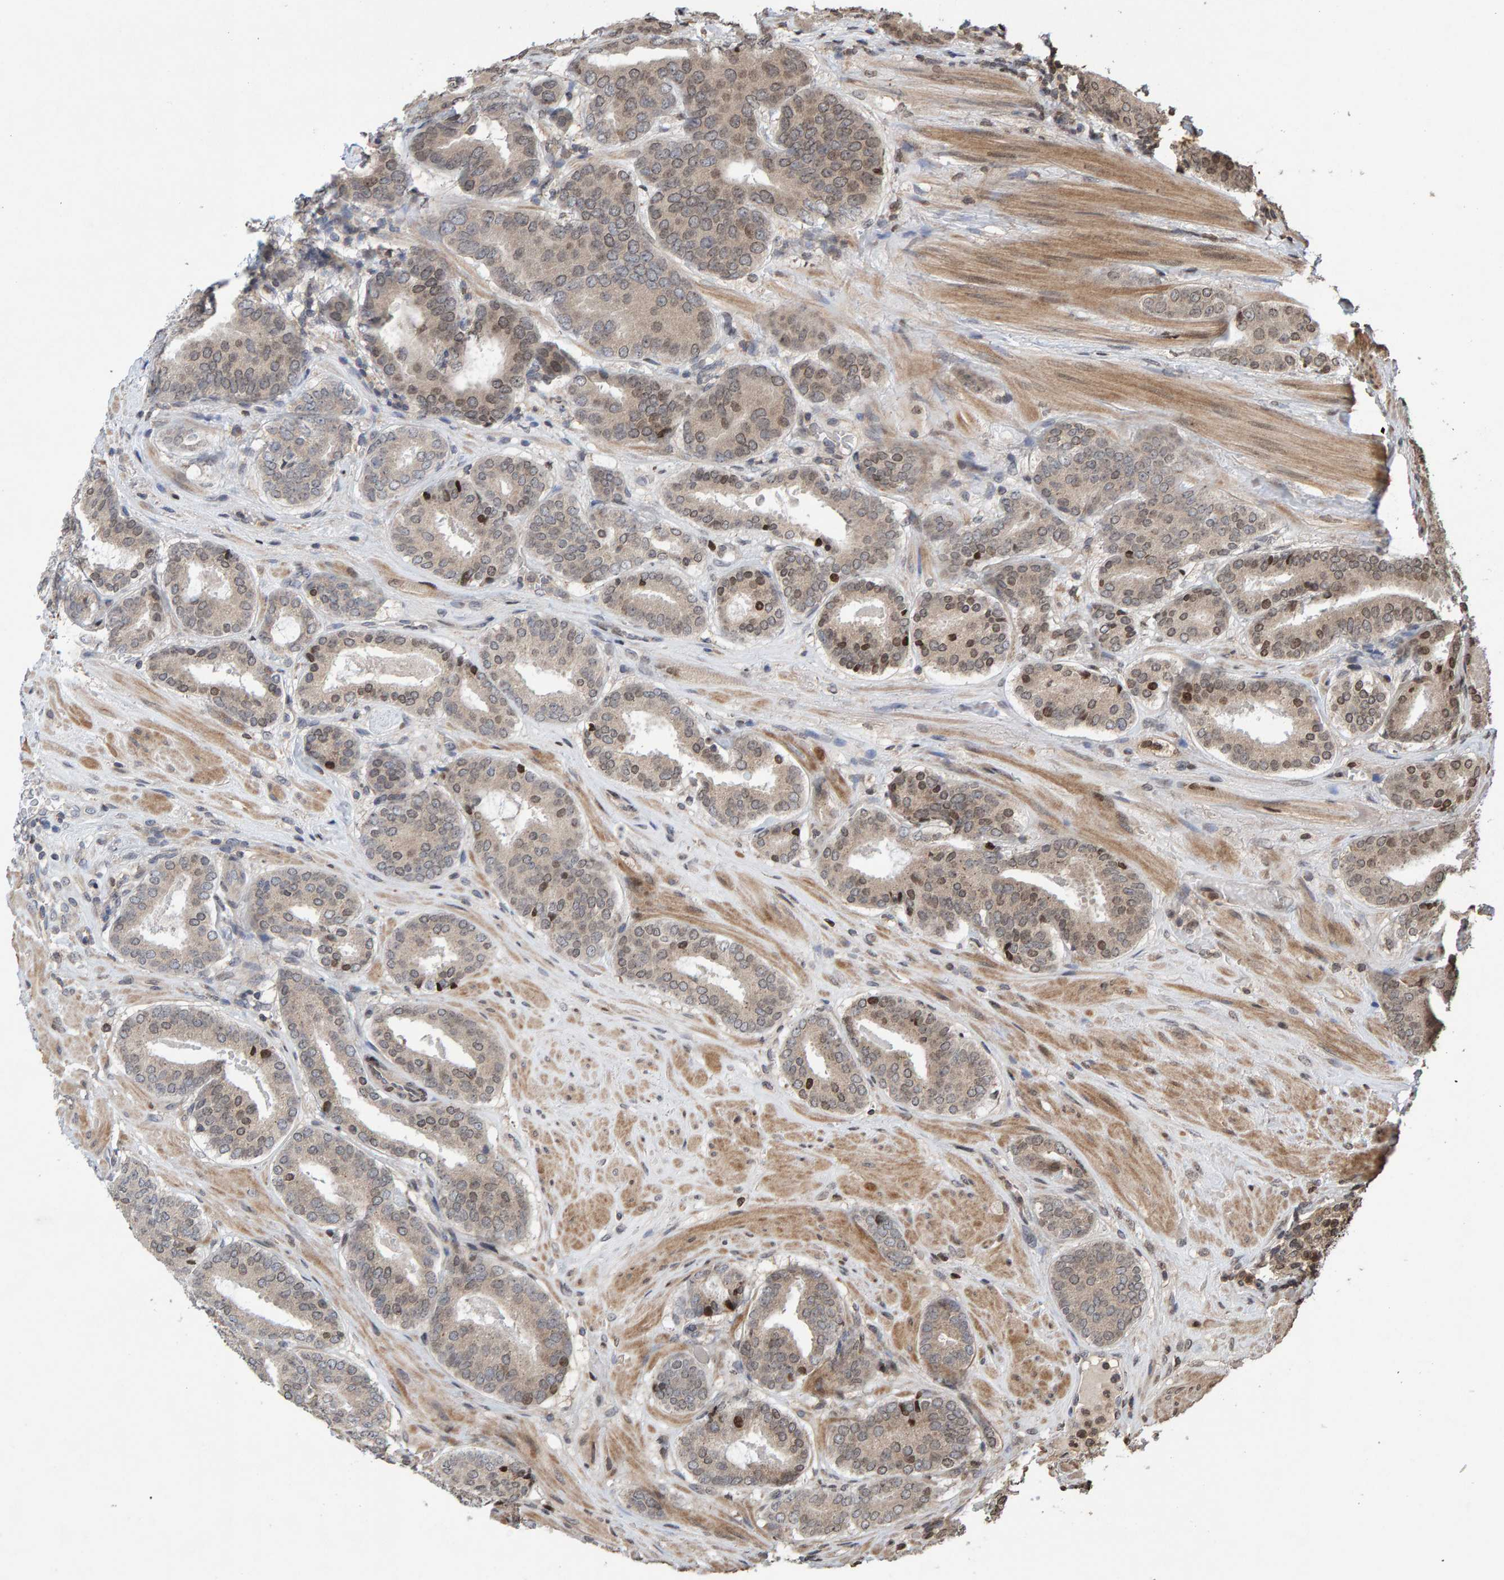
{"staining": {"intensity": "weak", "quantity": "25%-75%", "location": "cytoplasmic/membranous,nuclear"}, "tissue": "prostate cancer", "cell_type": "Tumor cells", "image_type": "cancer", "snomed": [{"axis": "morphology", "description": "Adenocarcinoma, Low grade"}, {"axis": "topography", "description": "Prostate"}], "caption": "This image displays IHC staining of human adenocarcinoma (low-grade) (prostate), with low weak cytoplasmic/membranous and nuclear staining in about 25%-75% of tumor cells.", "gene": "GAB2", "patient": {"sex": "male", "age": 69}}